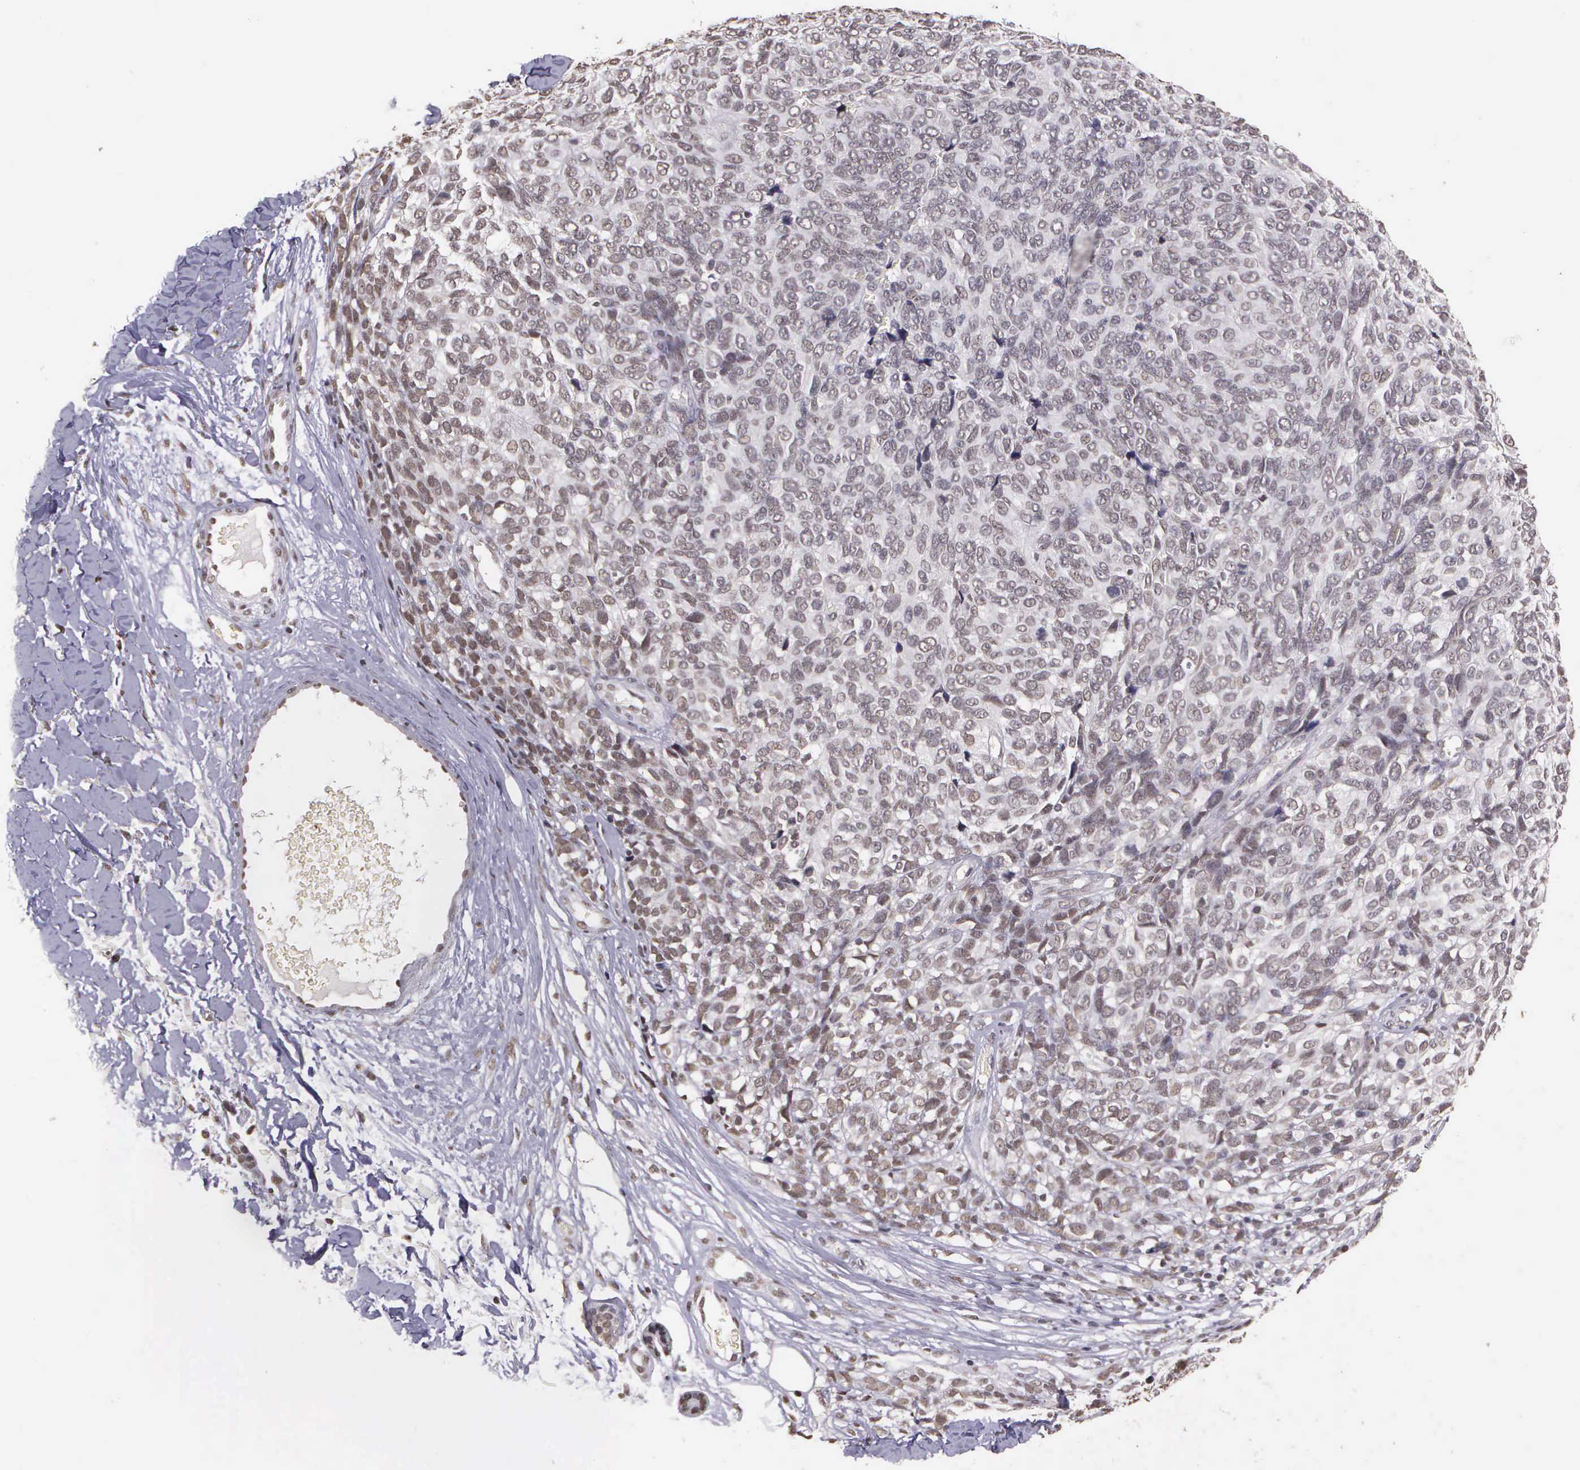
{"staining": {"intensity": "weak", "quantity": "<25%", "location": "nuclear"}, "tissue": "melanoma", "cell_type": "Tumor cells", "image_type": "cancer", "snomed": [{"axis": "morphology", "description": "Malignant melanoma, NOS"}, {"axis": "topography", "description": "Skin"}], "caption": "A high-resolution histopathology image shows immunohistochemistry staining of malignant melanoma, which displays no significant expression in tumor cells. (DAB IHC, high magnification).", "gene": "ARMCX5", "patient": {"sex": "female", "age": 85}}